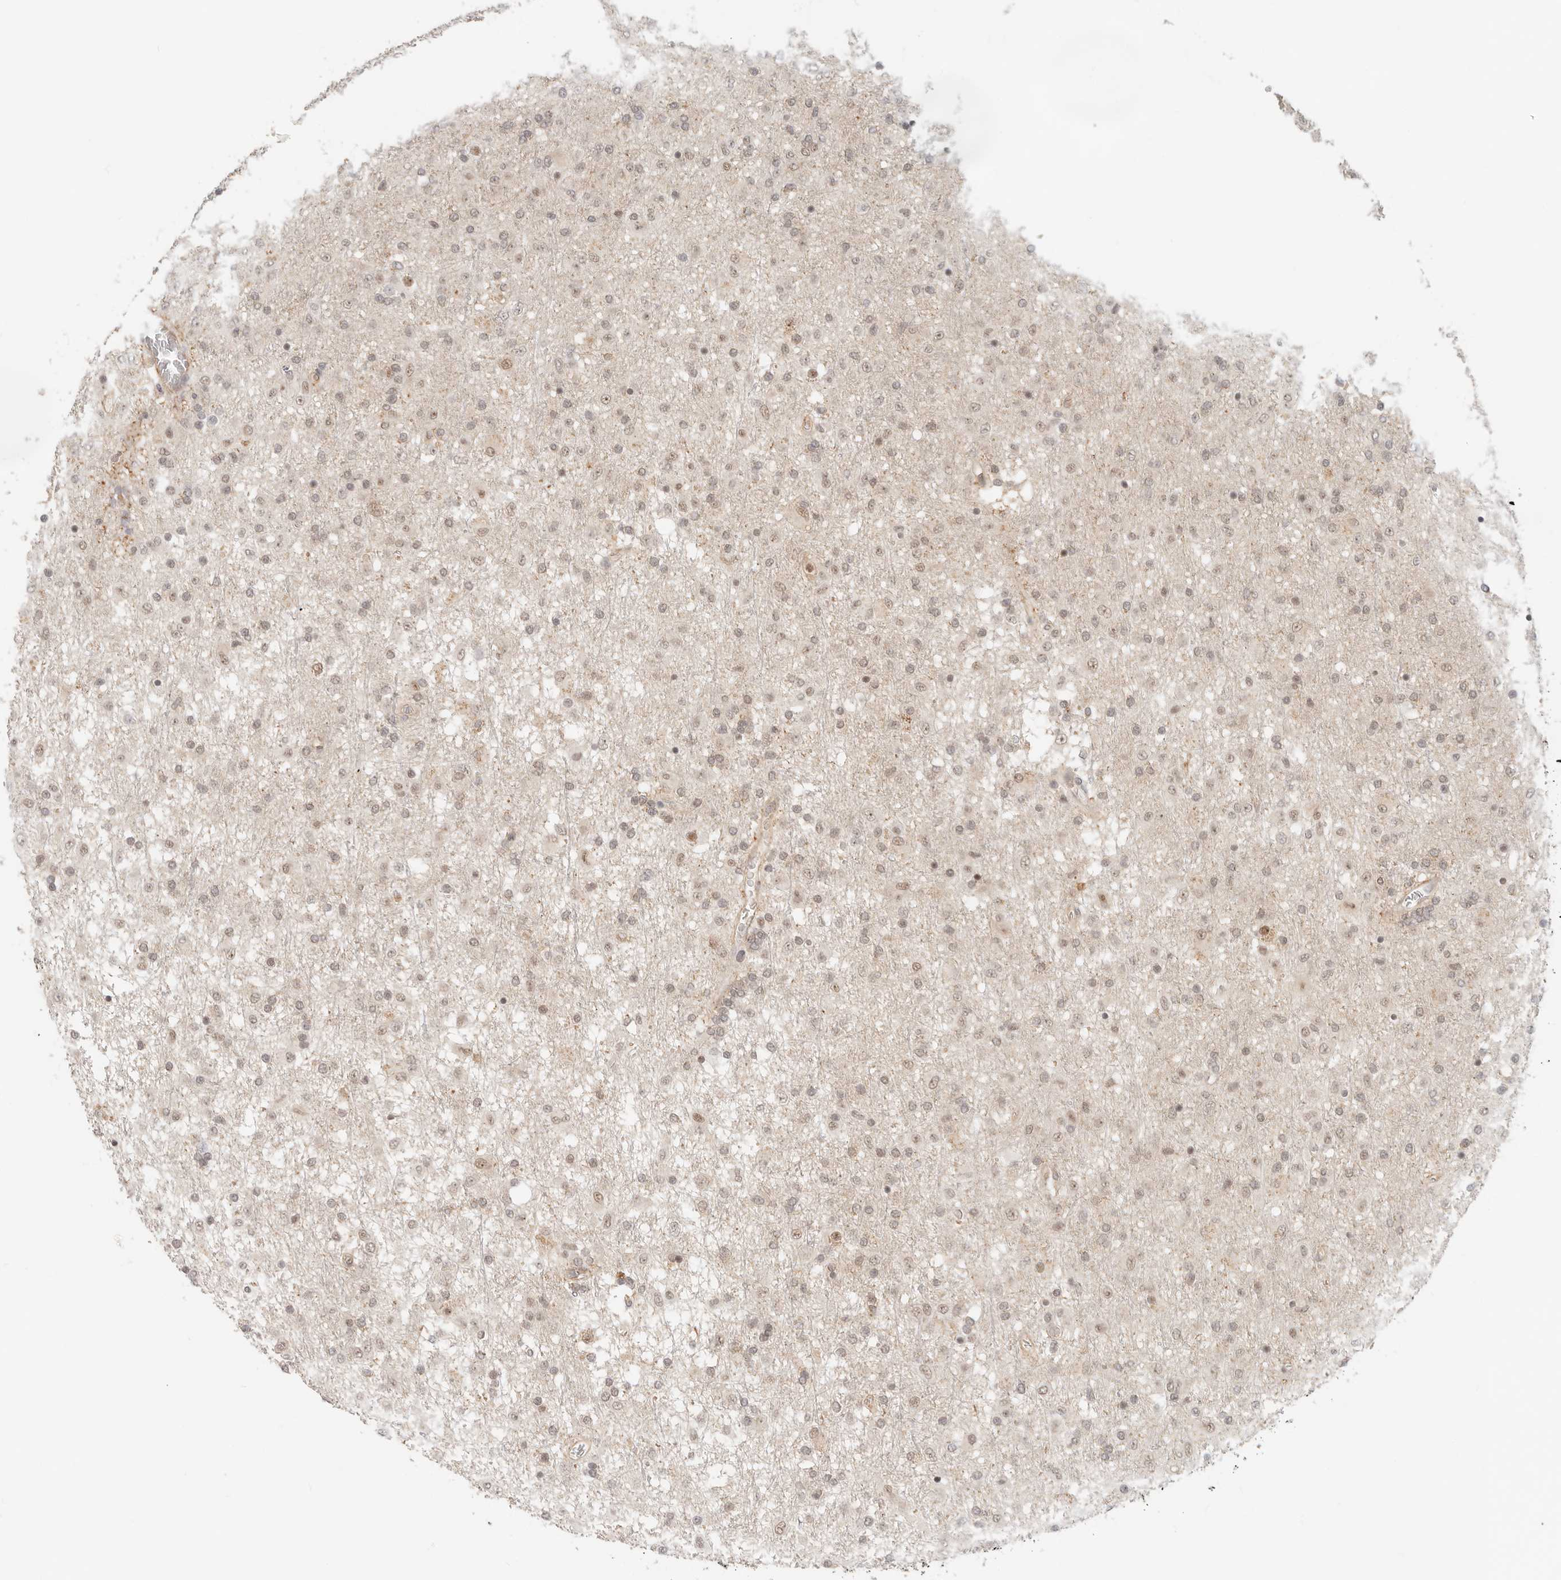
{"staining": {"intensity": "weak", "quantity": "25%-75%", "location": "nuclear"}, "tissue": "glioma", "cell_type": "Tumor cells", "image_type": "cancer", "snomed": [{"axis": "morphology", "description": "Glioma, malignant, Low grade"}, {"axis": "topography", "description": "Brain"}], "caption": "Human glioma stained for a protein (brown) exhibits weak nuclear positive expression in about 25%-75% of tumor cells.", "gene": "HEXD", "patient": {"sex": "male", "age": 65}}